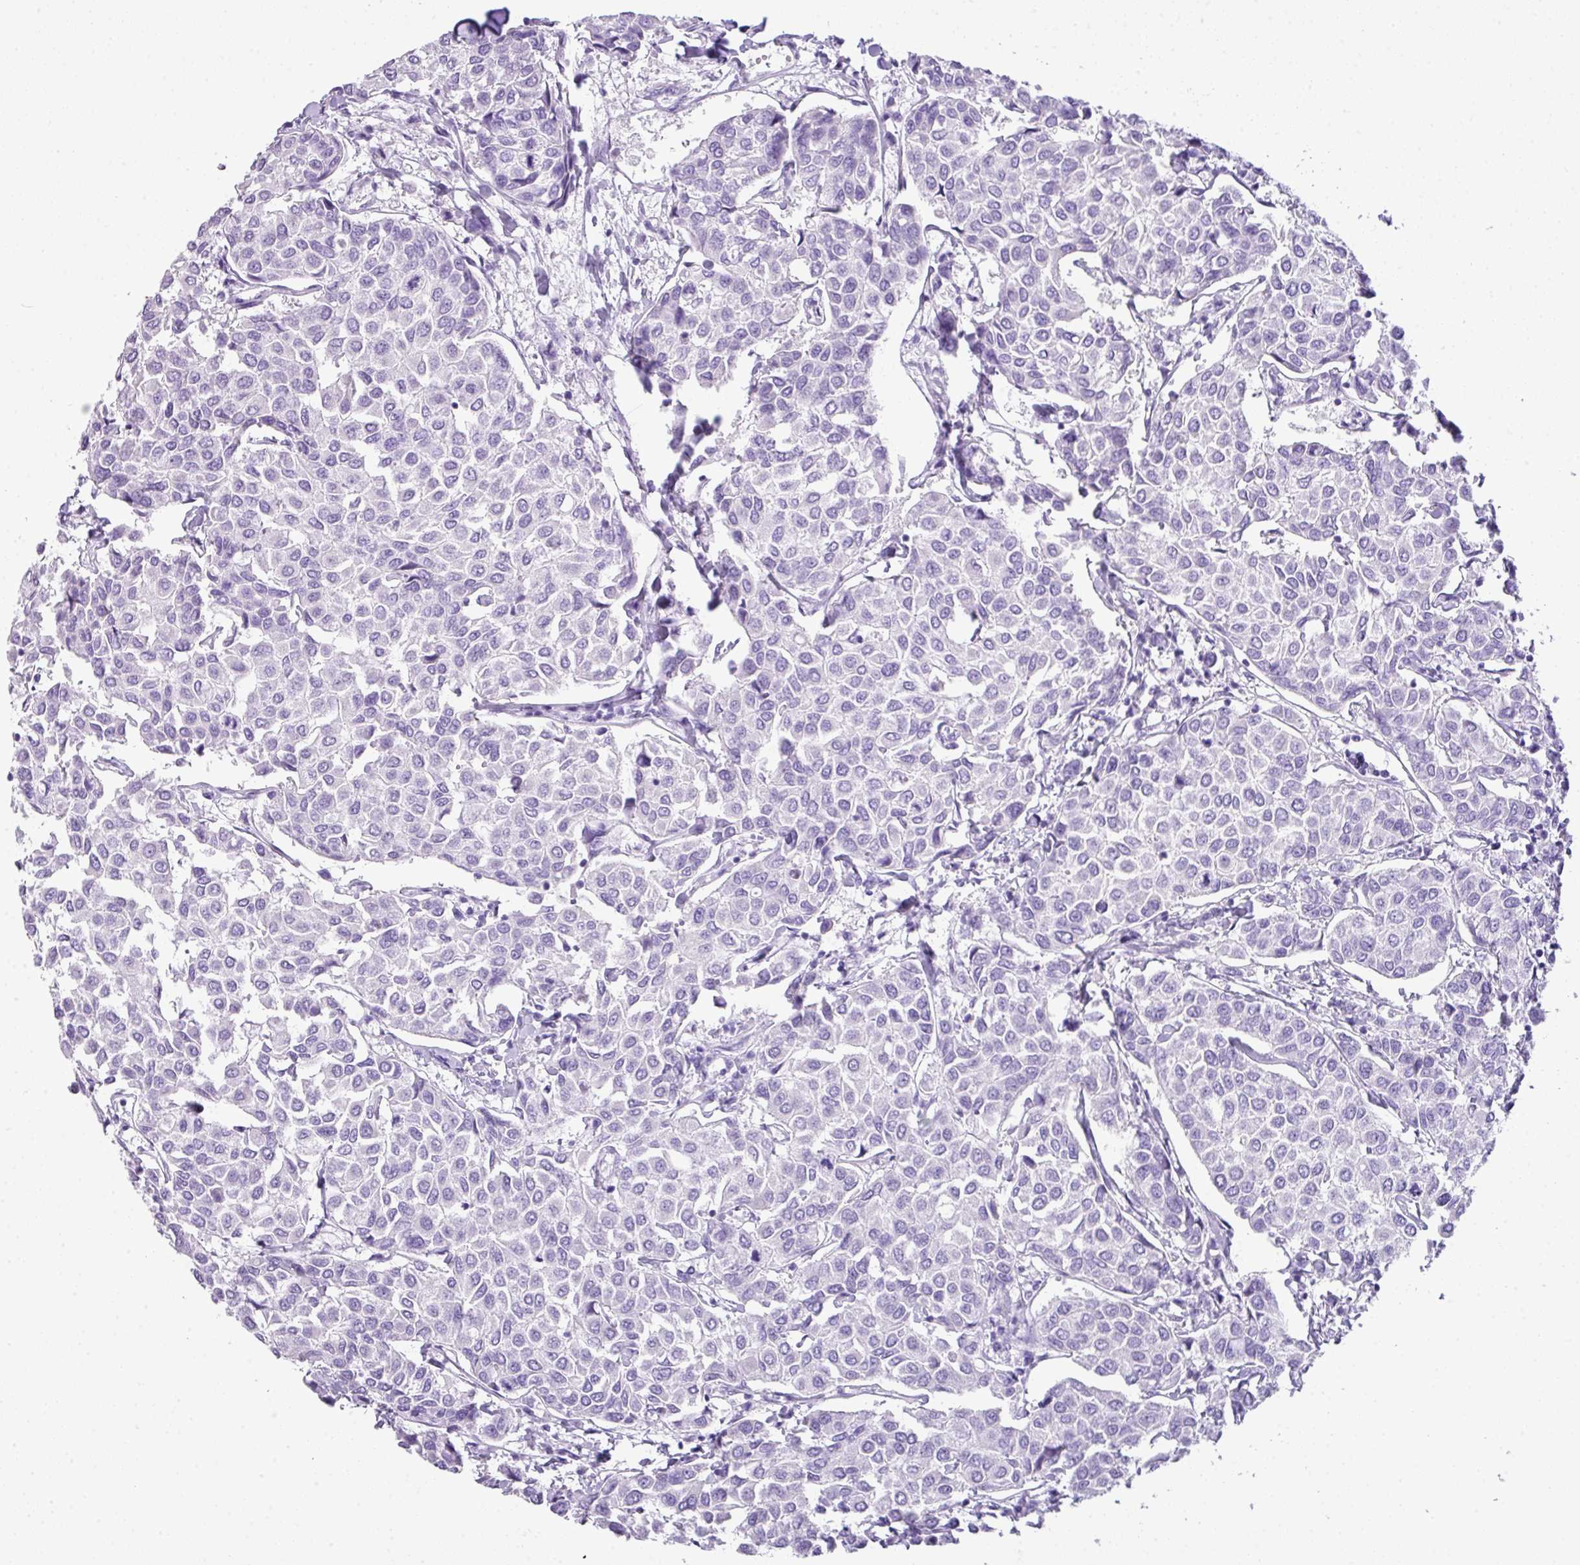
{"staining": {"intensity": "negative", "quantity": "none", "location": "none"}, "tissue": "breast cancer", "cell_type": "Tumor cells", "image_type": "cancer", "snomed": [{"axis": "morphology", "description": "Duct carcinoma"}, {"axis": "topography", "description": "Breast"}], "caption": "Image shows no significant protein expression in tumor cells of breast cancer. The staining is performed using DAB brown chromogen with nuclei counter-stained in using hematoxylin.", "gene": "TNP1", "patient": {"sex": "female", "age": 55}}